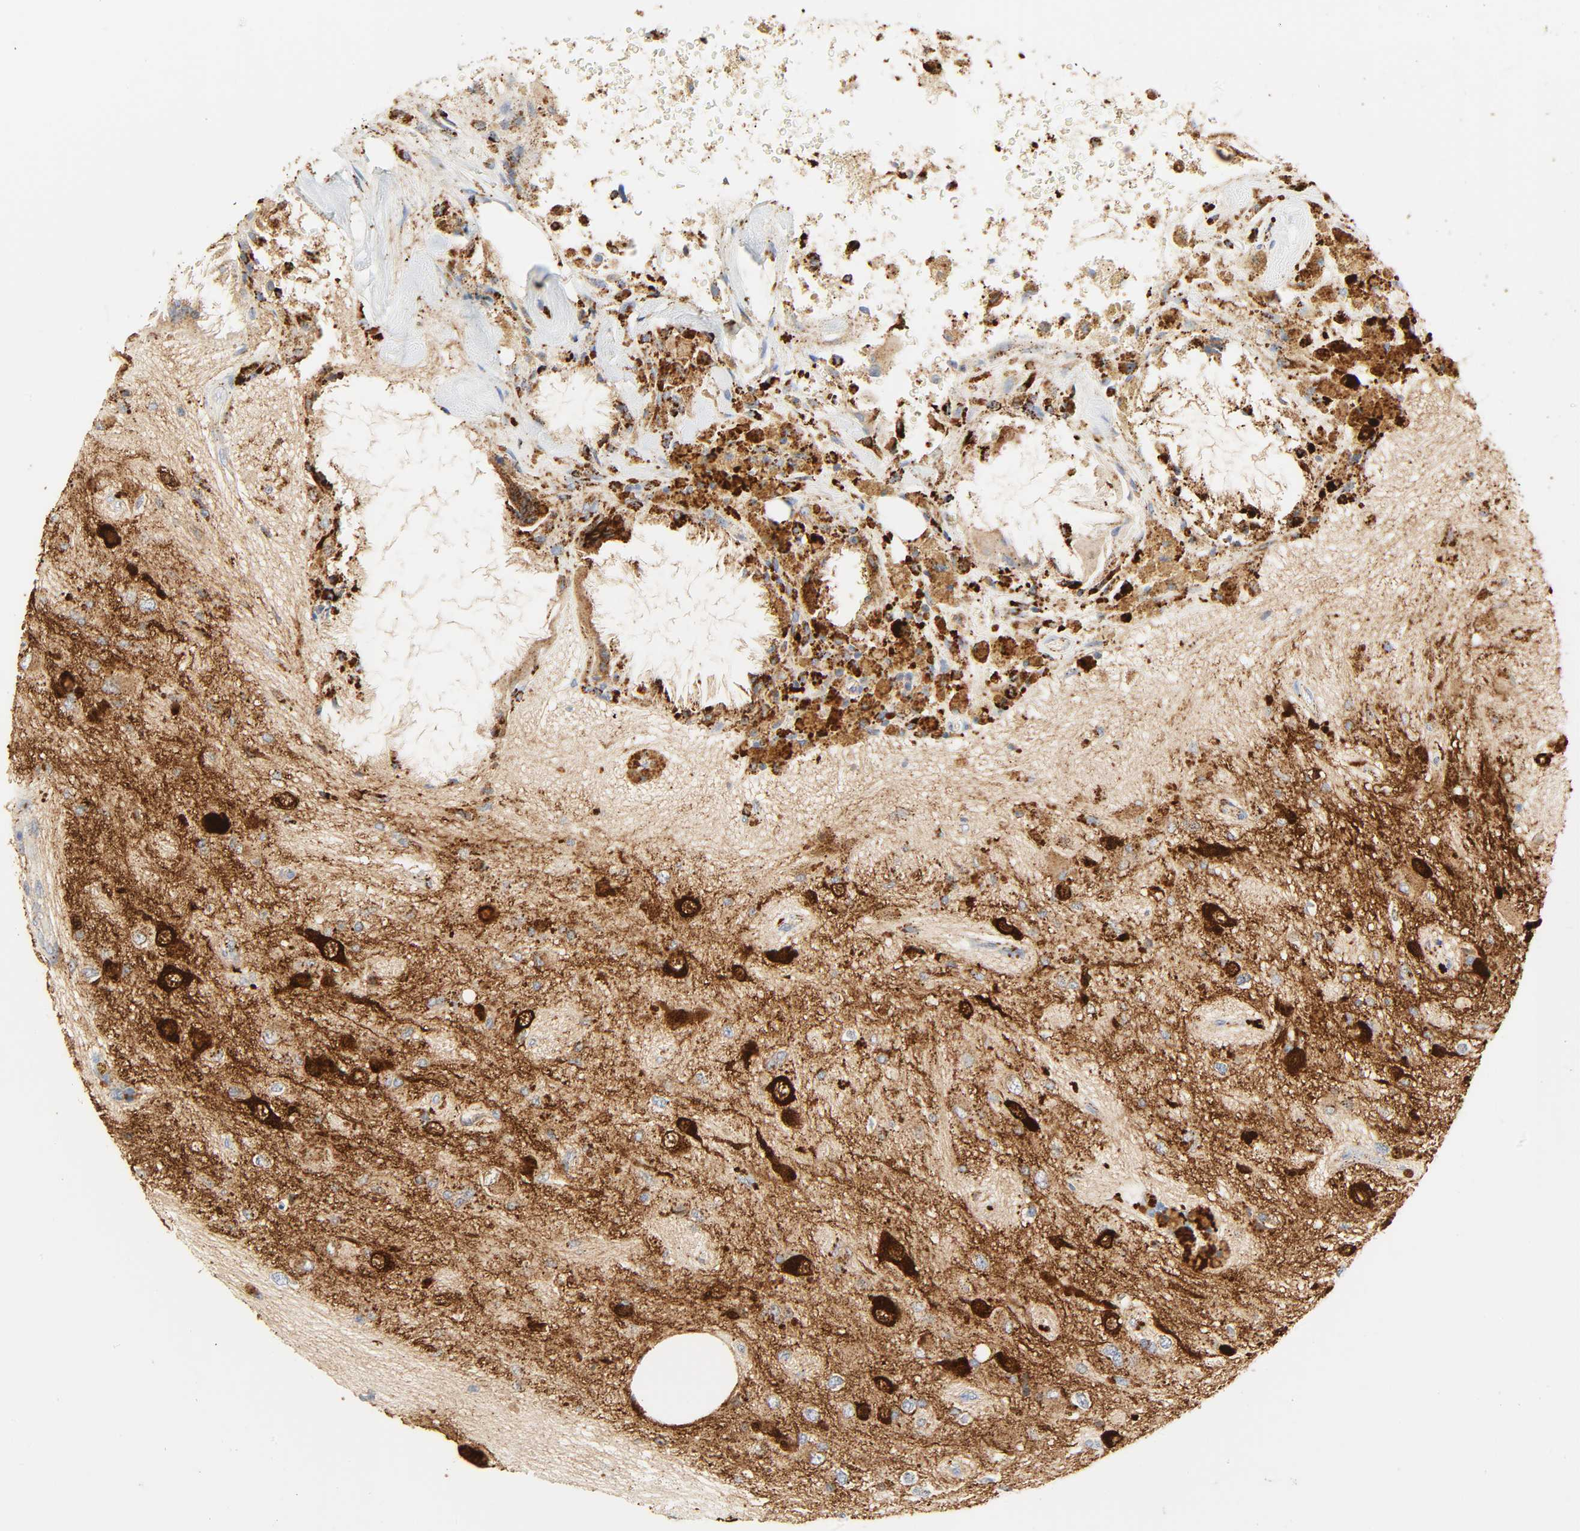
{"staining": {"intensity": "negative", "quantity": "none", "location": "none"}, "tissue": "glioma", "cell_type": "Tumor cells", "image_type": "cancer", "snomed": [{"axis": "morphology", "description": "Glioma, malignant, High grade"}, {"axis": "topography", "description": "Brain"}], "caption": "DAB (3,3'-diaminobenzidine) immunohistochemical staining of human glioma reveals no significant expression in tumor cells.", "gene": "CAMK2A", "patient": {"sex": "male", "age": 47}}